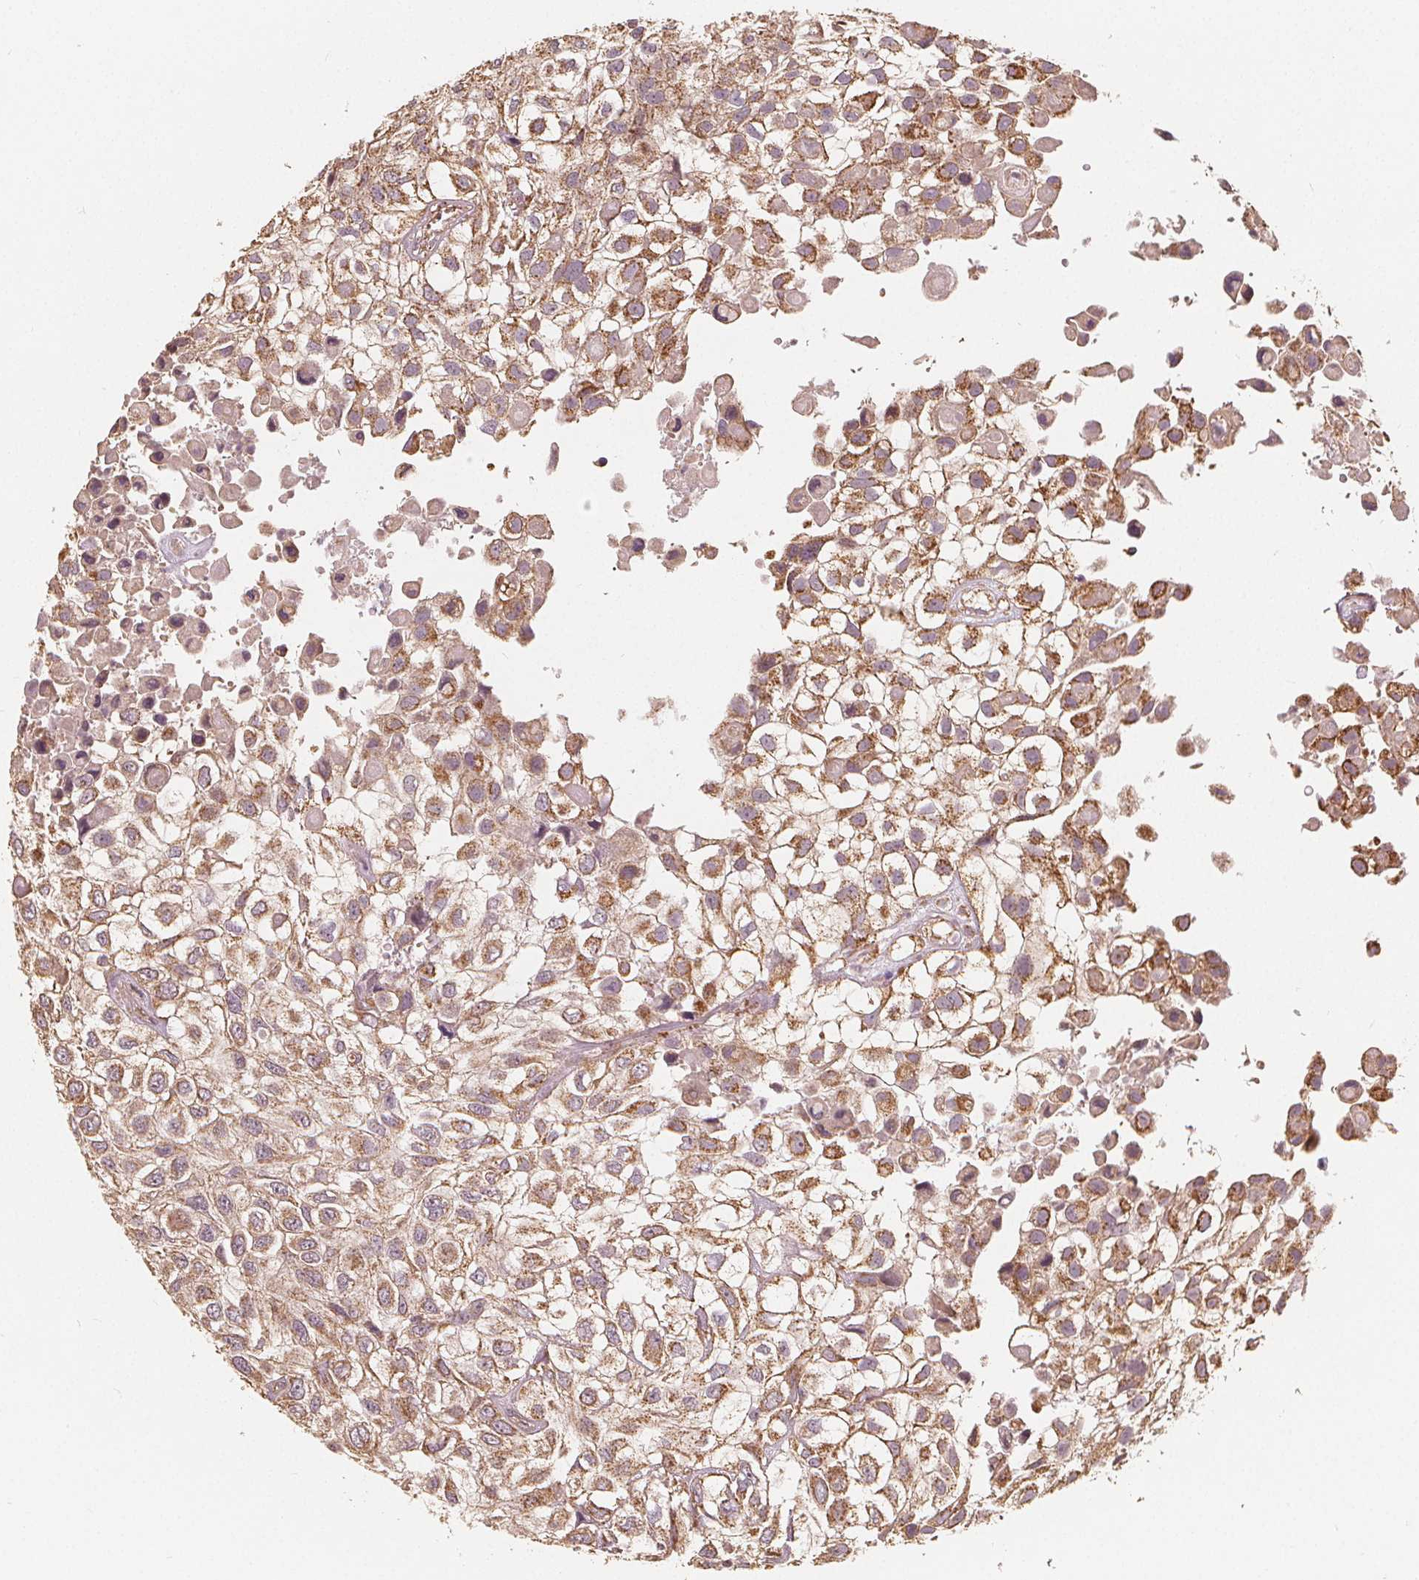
{"staining": {"intensity": "moderate", "quantity": ">75%", "location": "cytoplasmic/membranous"}, "tissue": "urothelial cancer", "cell_type": "Tumor cells", "image_type": "cancer", "snomed": [{"axis": "morphology", "description": "Urothelial carcinoma, High grade"}, {"axis": "topography", "description": "Urinary bladder"}], "caption": "Brown immunohistochemical staining in urothelial cancer exhibits moderate cytoplasmic/membranous staining in about >75% of tumor cells.", "gene": "PEX26", "patient": {"sex": "male", "age": 56}}